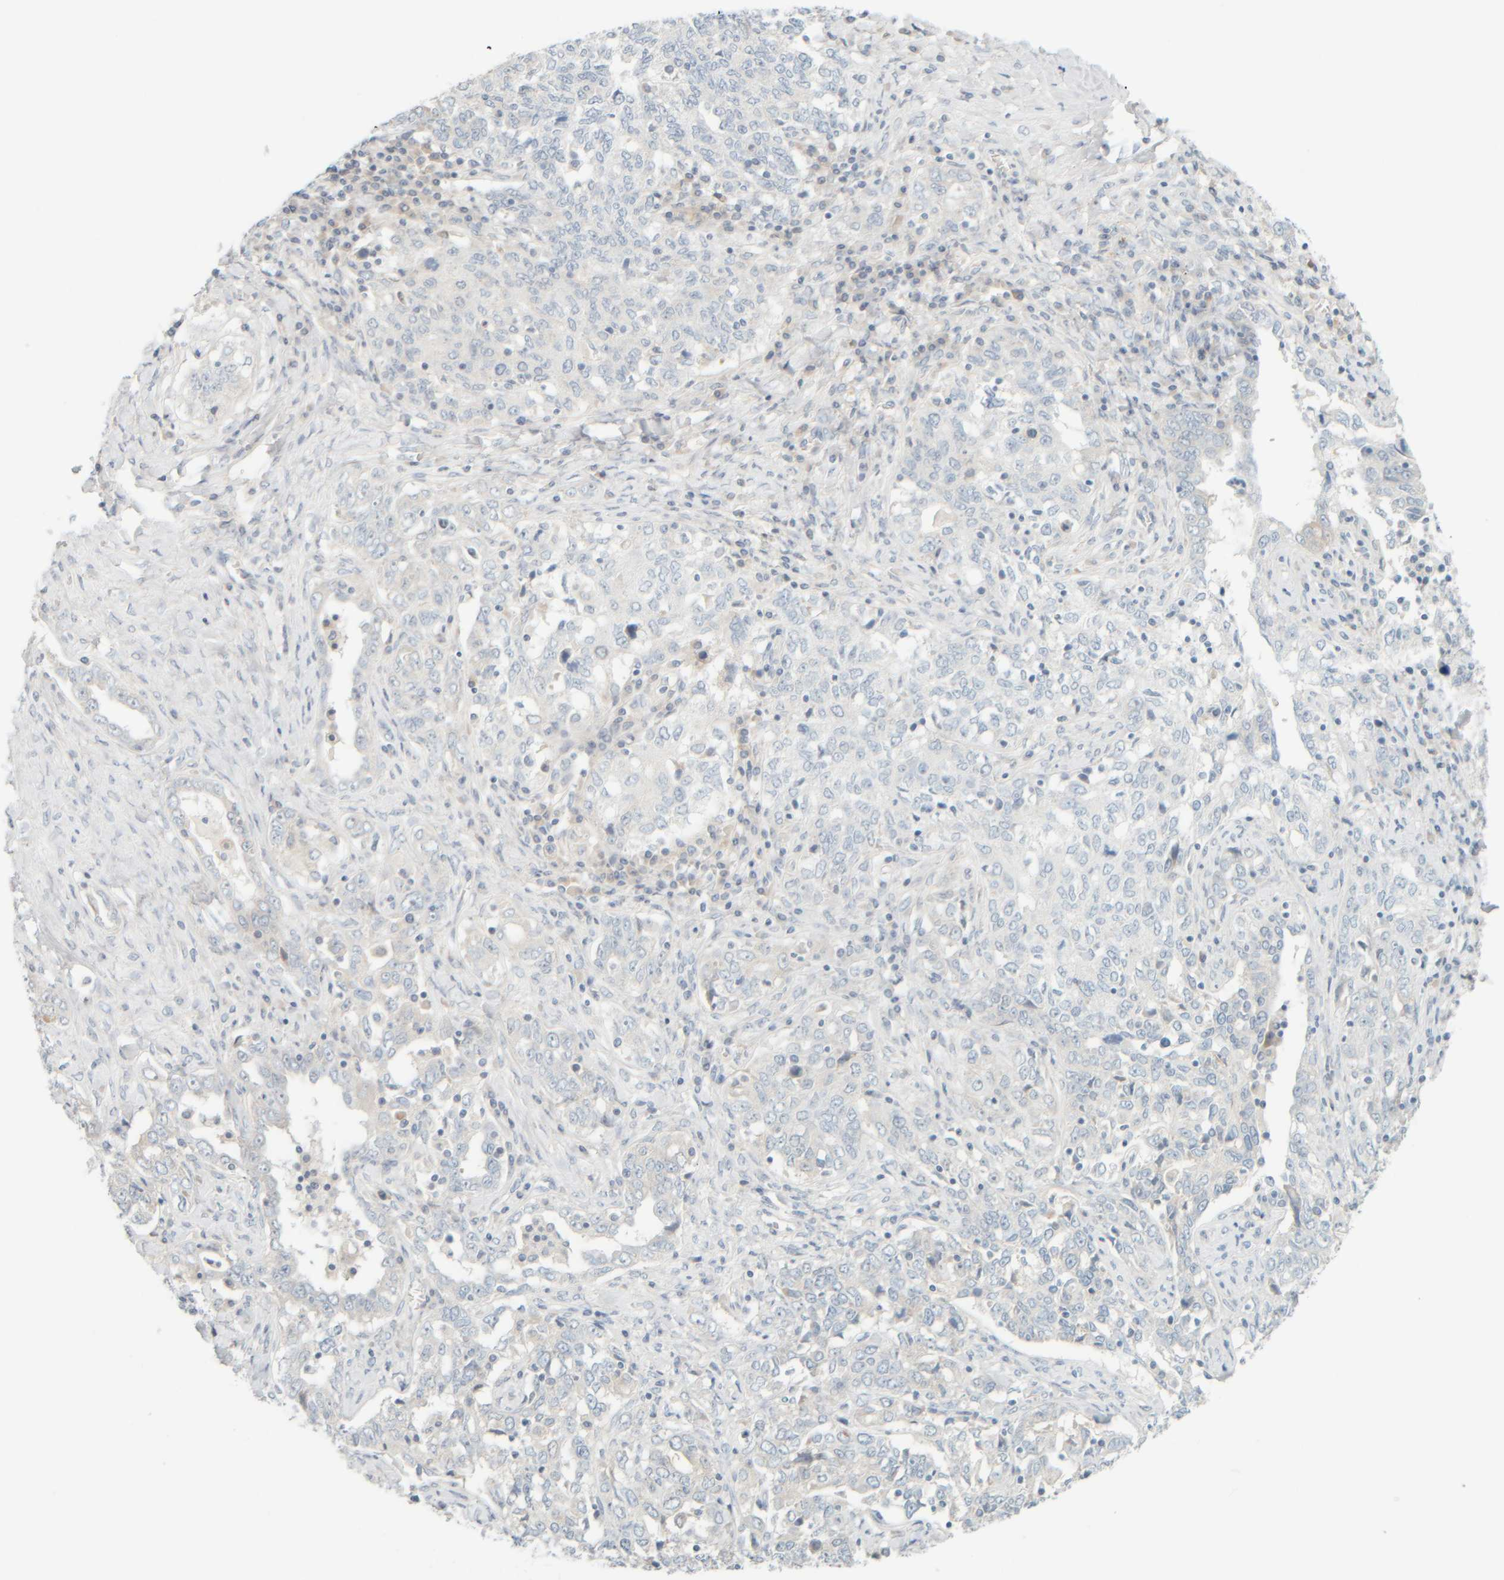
{"staining": {"intensity": "negative", "quantity": "none", "location": "none"}, "tissue": "ovarian cancer", "cell_type": "Tumor cells", "image_type": "cancer", "snomed": [{"axis": "morphology", "description": "Carcinoma, endometroid"}, {"axis": "topography", "description": "Ovary"}], "caption": "This image is of ovarian cancer (endometroid carcinoma) stained with immunohistochemistry to label a protein in brown with the nuclei are counter-stained blue. There is no positivity in tumor cells.", "gene": "PTGES3L-AARSD1", "patient": {"sex": "female", "age": 62}}